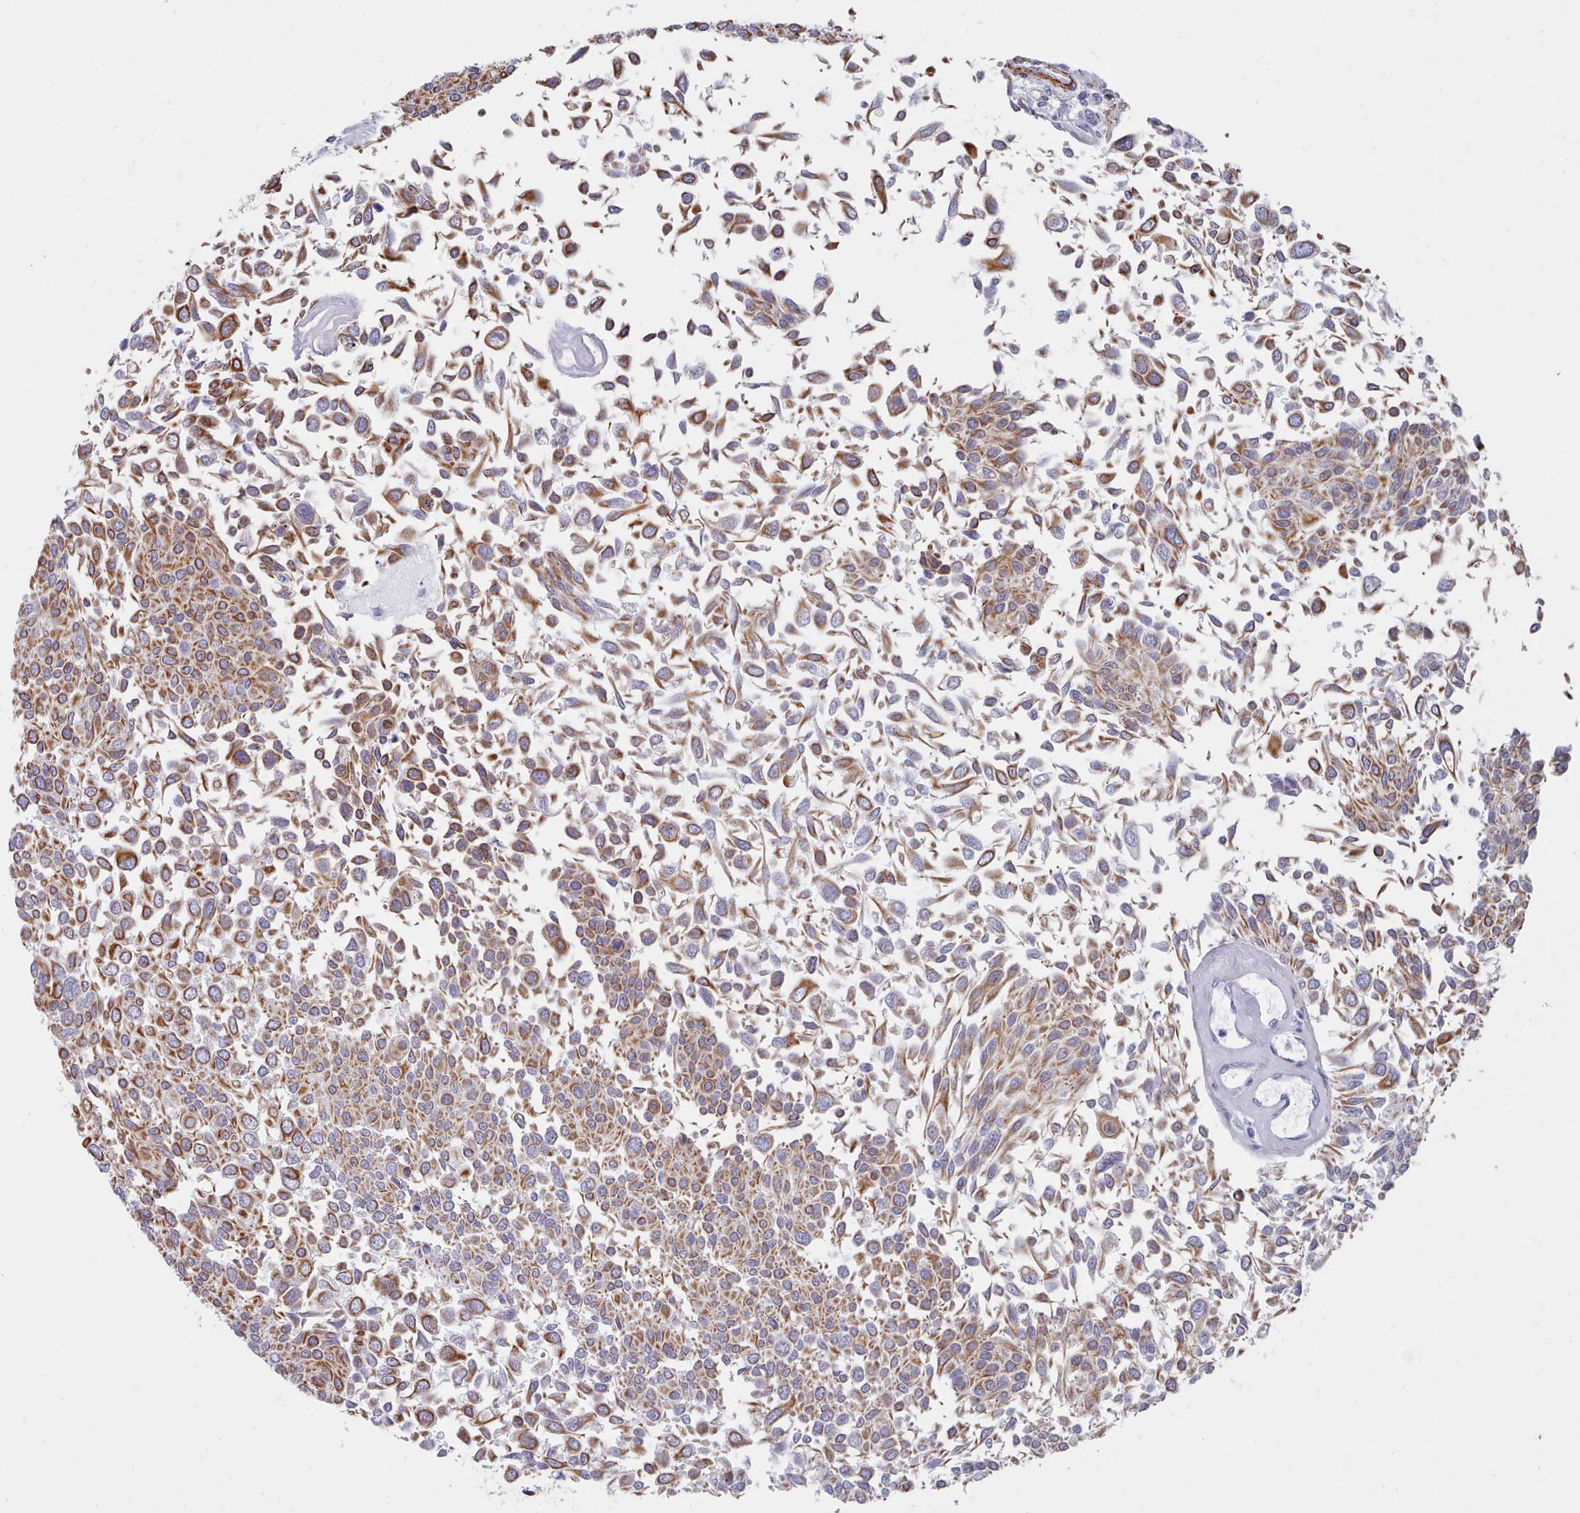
{"staining": {"intensity": "moderate", "quantity": ">75%", "location": "cytoplasmic/membranous"}, "tissue": "urothelial cancer", "cell_type": "Tumor cells", "image_type": "cancer", "snomed": [{"axis": "morphology", "description": "Urothelial carcinoma, NOS"}, {"axis": "topography", "description": "Urinary bladder"}], "caption": "The photomicrograph demonstrates a brown stain indicating the presence of a protein in the cytoplasmic/membranous of tumor cells in transitional cell carcinoma.", "gene": "FPGS", "patient": {"sex": "male", "age": 55}}